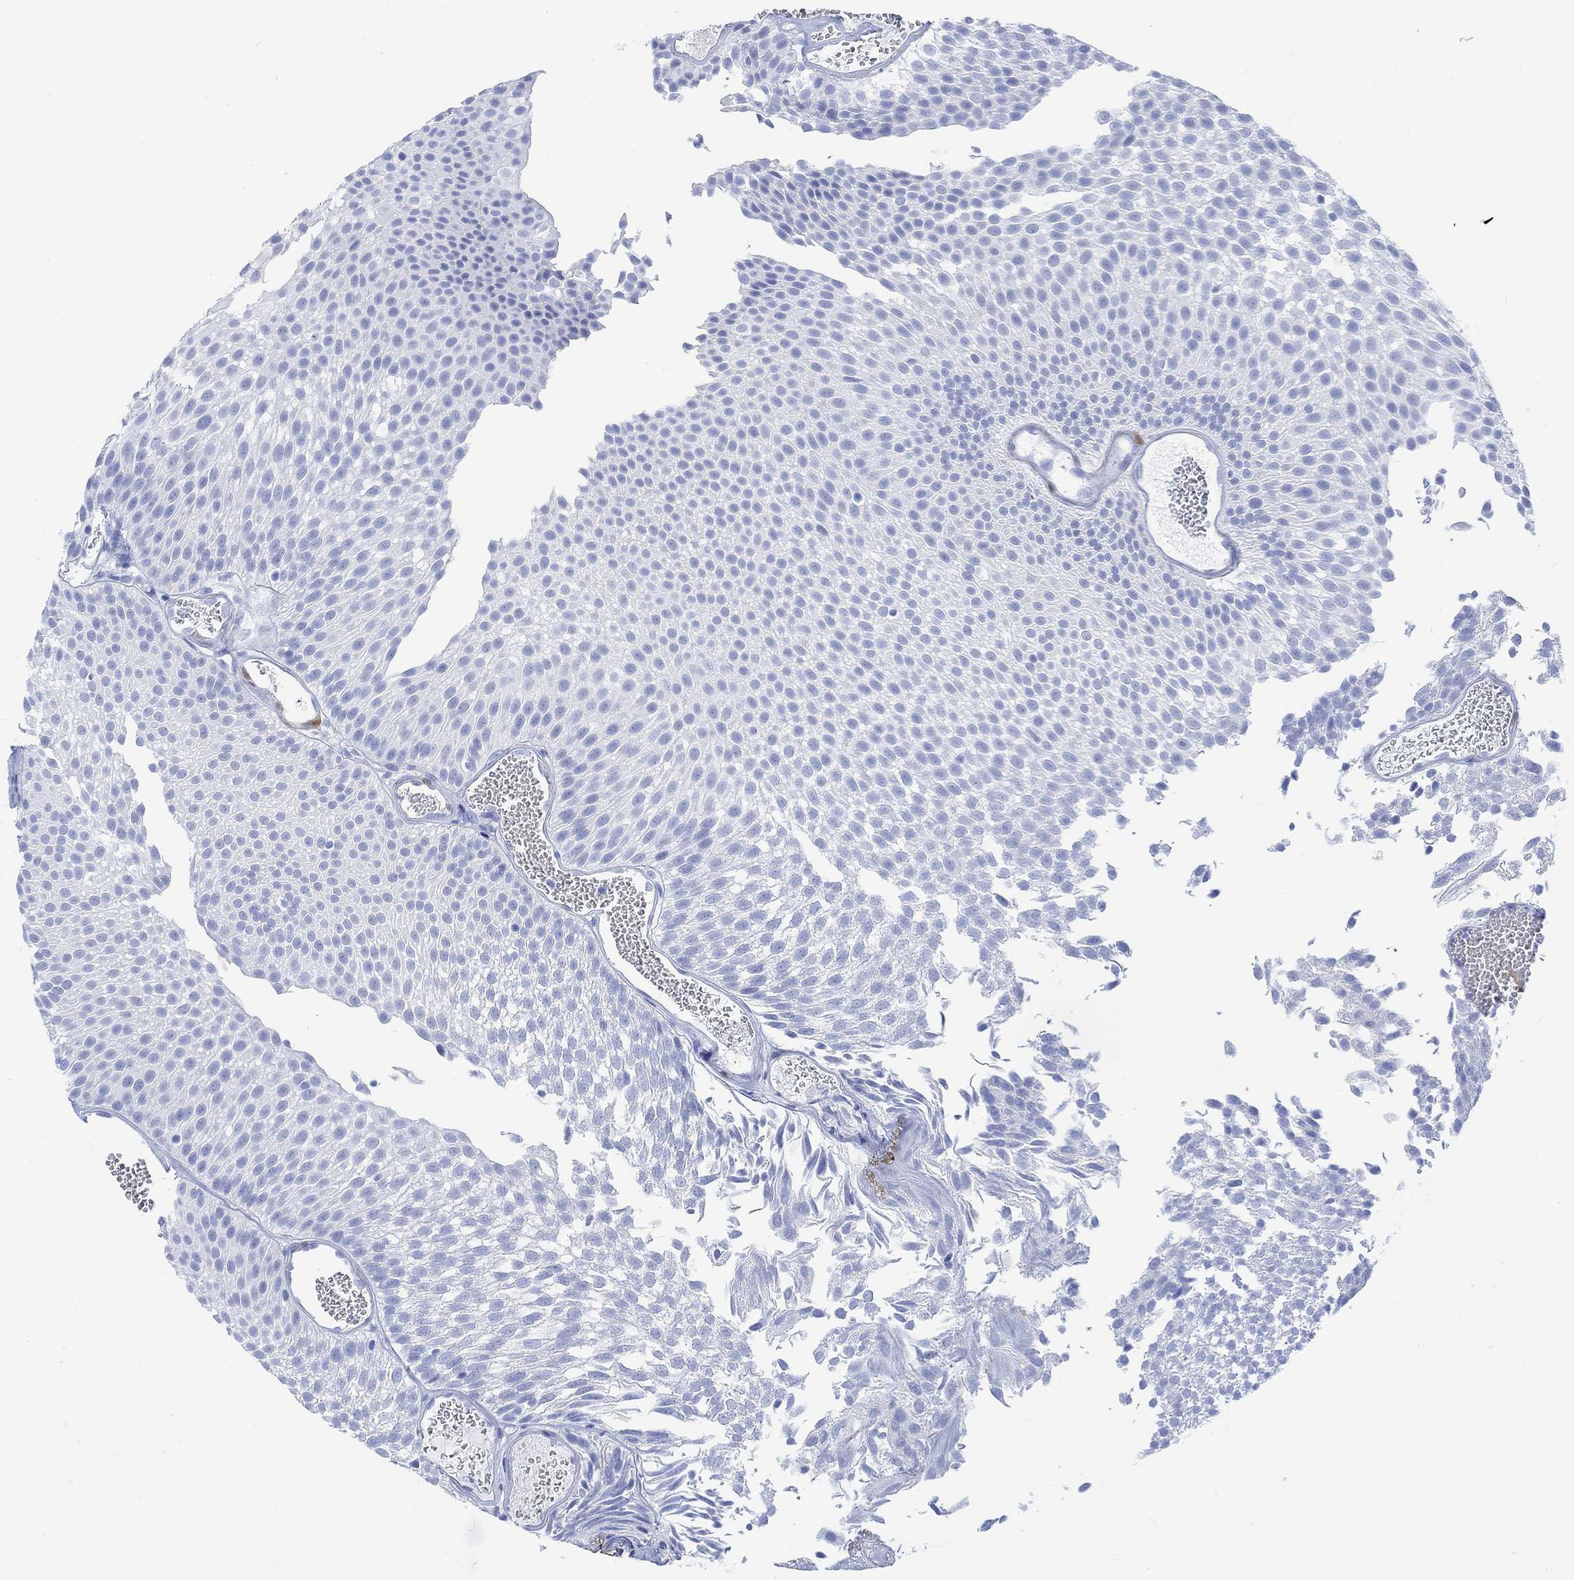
{"staining": {"intensity": "negative", "quantity": "none", "location": "none"}, "tissue": "urothelial cancer", "cell_type": "Tumor cells", "image_type": "cancer", "snomed": [{"axis": "morphology", "description": "Urothelial carcinoma, Low grade"}, {"axis": "topography", "description": "Urinary bladder"}], "caption": "The image displays no staining of tumor cells in urothelial cancer.", "gene": "TPPP3", "patient": {"sex": "male", "age": 52}}